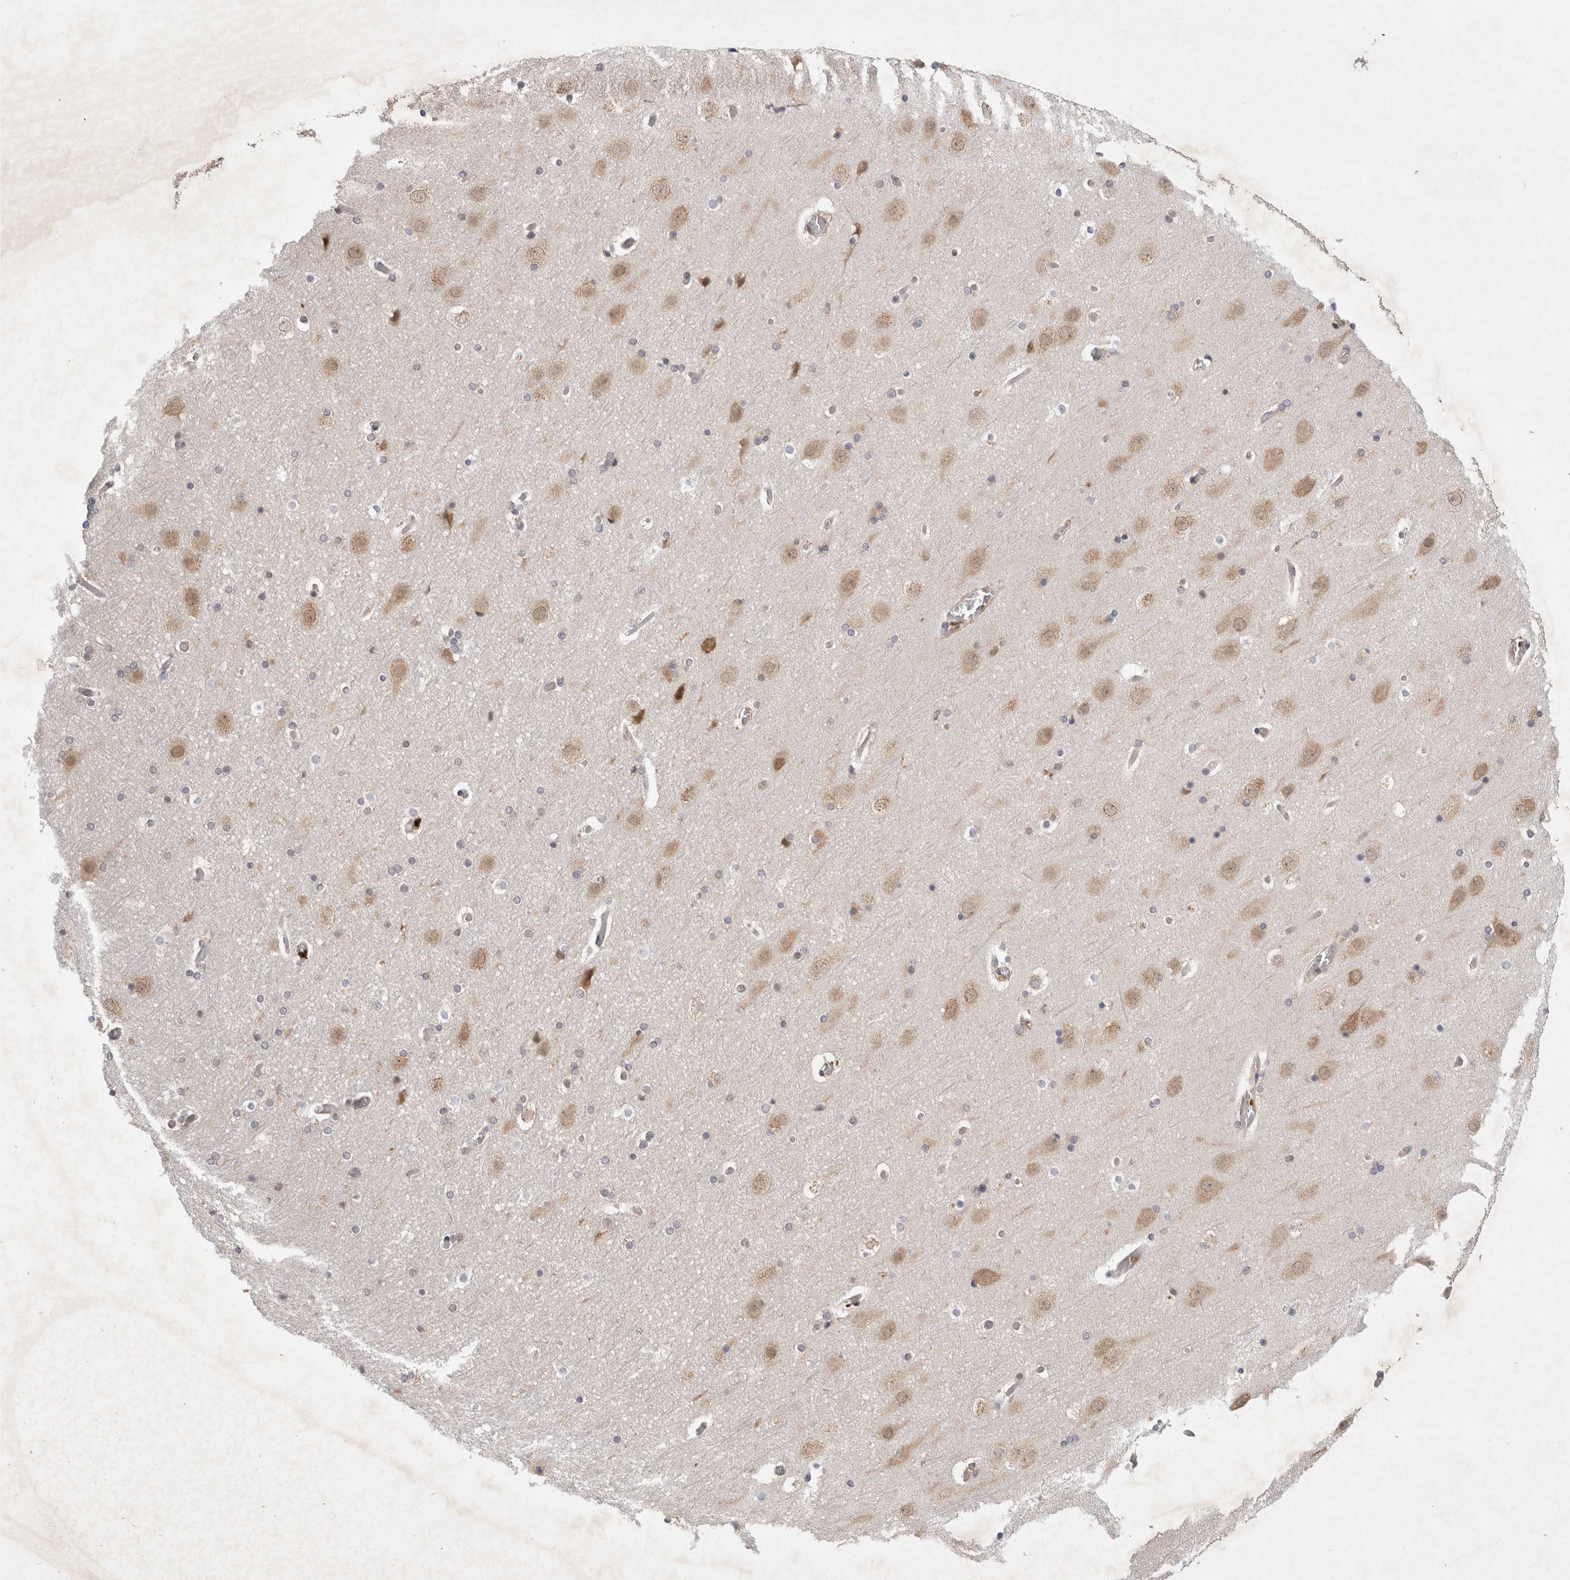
{"staining": {"intensity": "negative", "quantity": "none", "location": "none"}, "tissue": "cerebral cortex", "cell_type": "Endothelial cells", "image_type": "normal", "snomed": [{"axis": "morphology", "description": "Normal tissue, NOS"}, {"axis": "topography", "description": "Cerebral cortex"}], "caption": "Immunohistochemistry (IHC) image of benign cerebral cortex stained for a protein (brown), which exhibits no positivity in endothelial cells. Nuclei are stained in blue.", "gene": "EIF3E", "patient": {"sex": "male", "age": 57}}